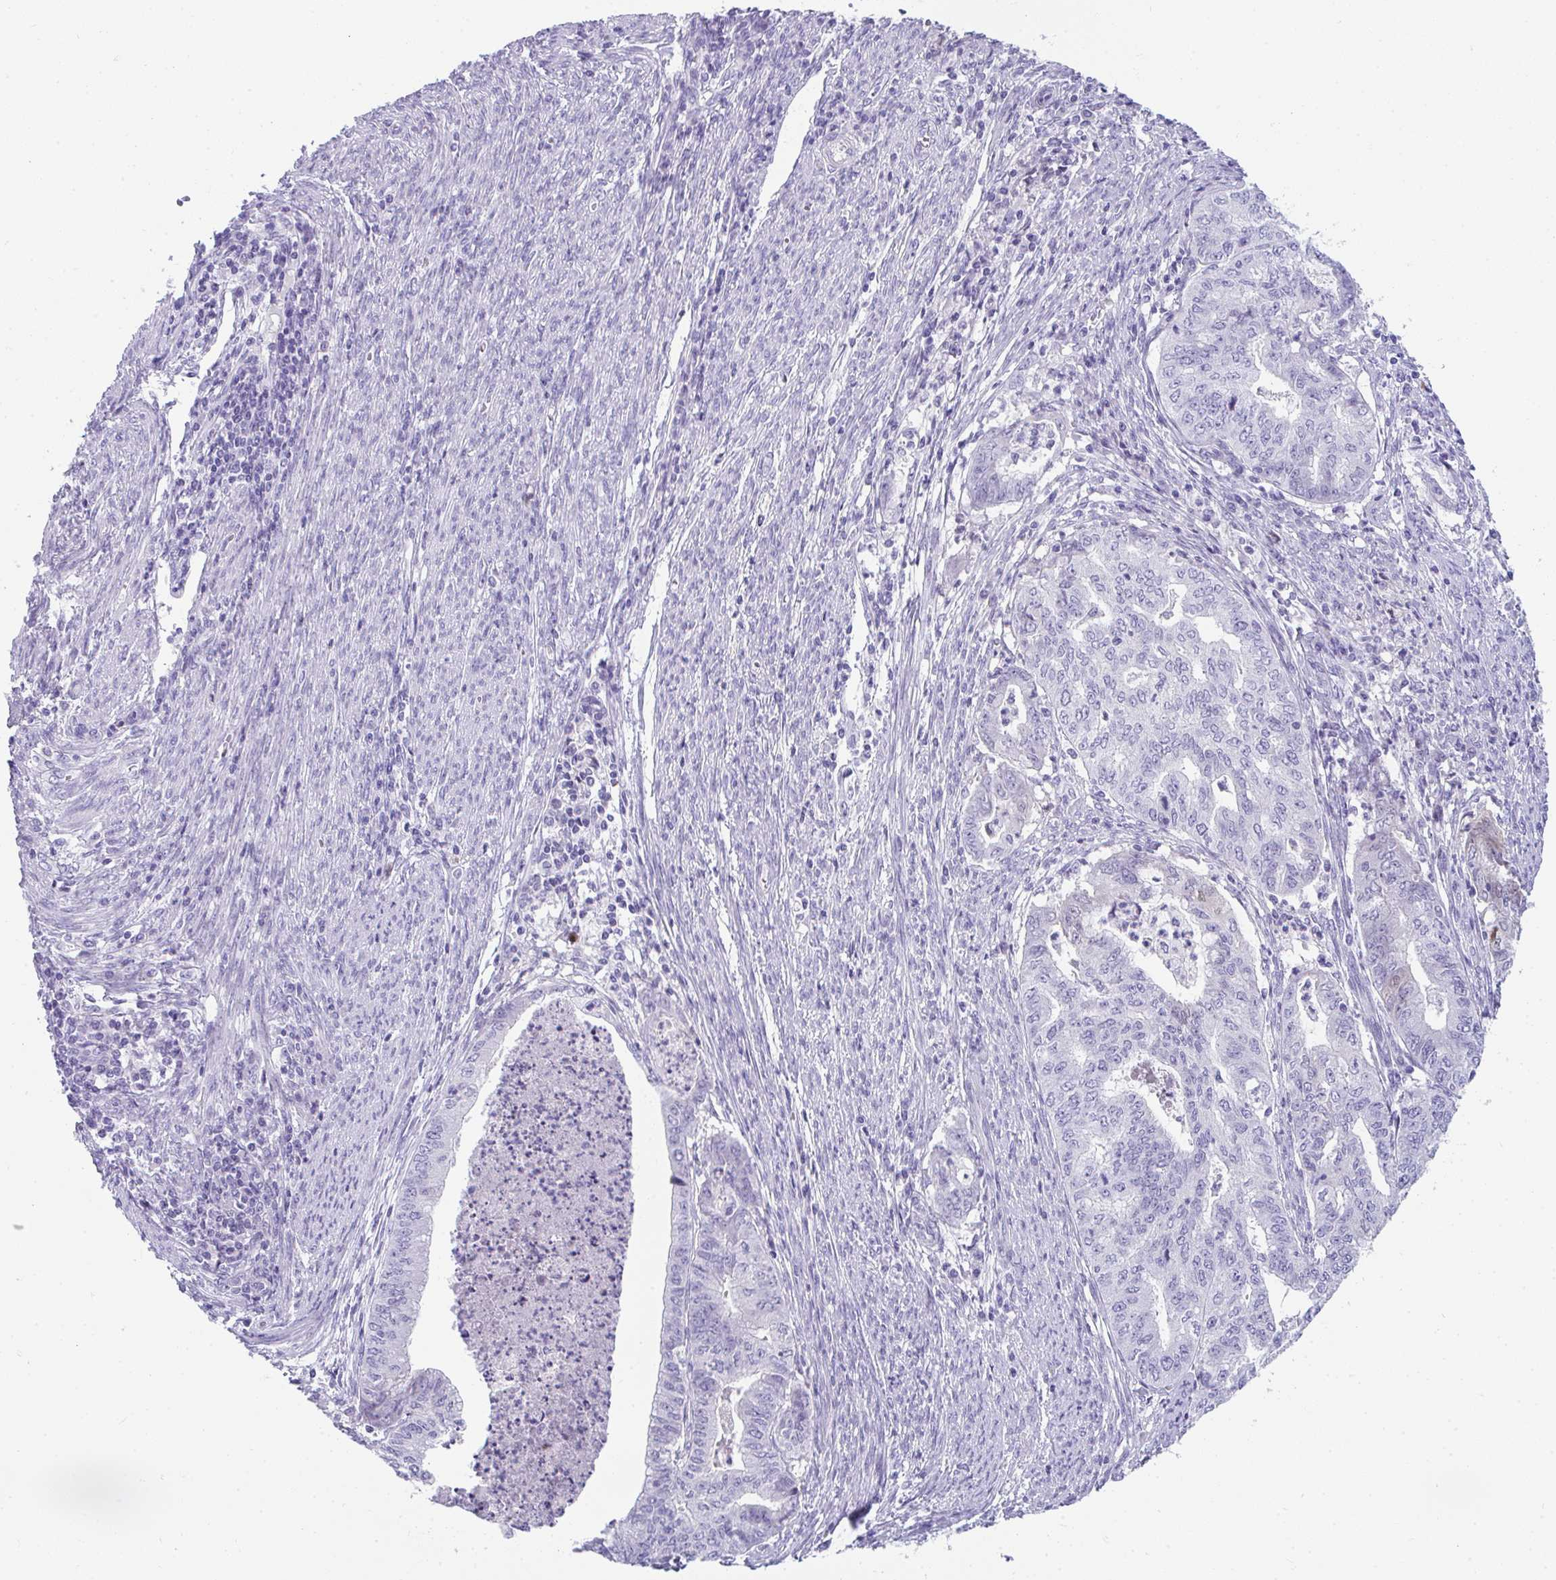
{"staining": {"intensity": "moderate", "quantity": "<25%", "location": "cytoplasmic/membranous"}, "tissue": "endometrial cancer", "cell_type": "Tumor cells", "image_type": "cancer", "snomed": [{"axis": "morphology", "description": "Adenocarcinoma, NOS"}, {"axis": "topography", "description": "Endometrium"}], "caption": "Brown immunohistochemical staining in human endometrial cancer reveals moderate cytoplasmic/membranous staining in about <25% of tumor cells.", "gene": "TTC30B", "patient": {"sex": "female", "age": 79}}